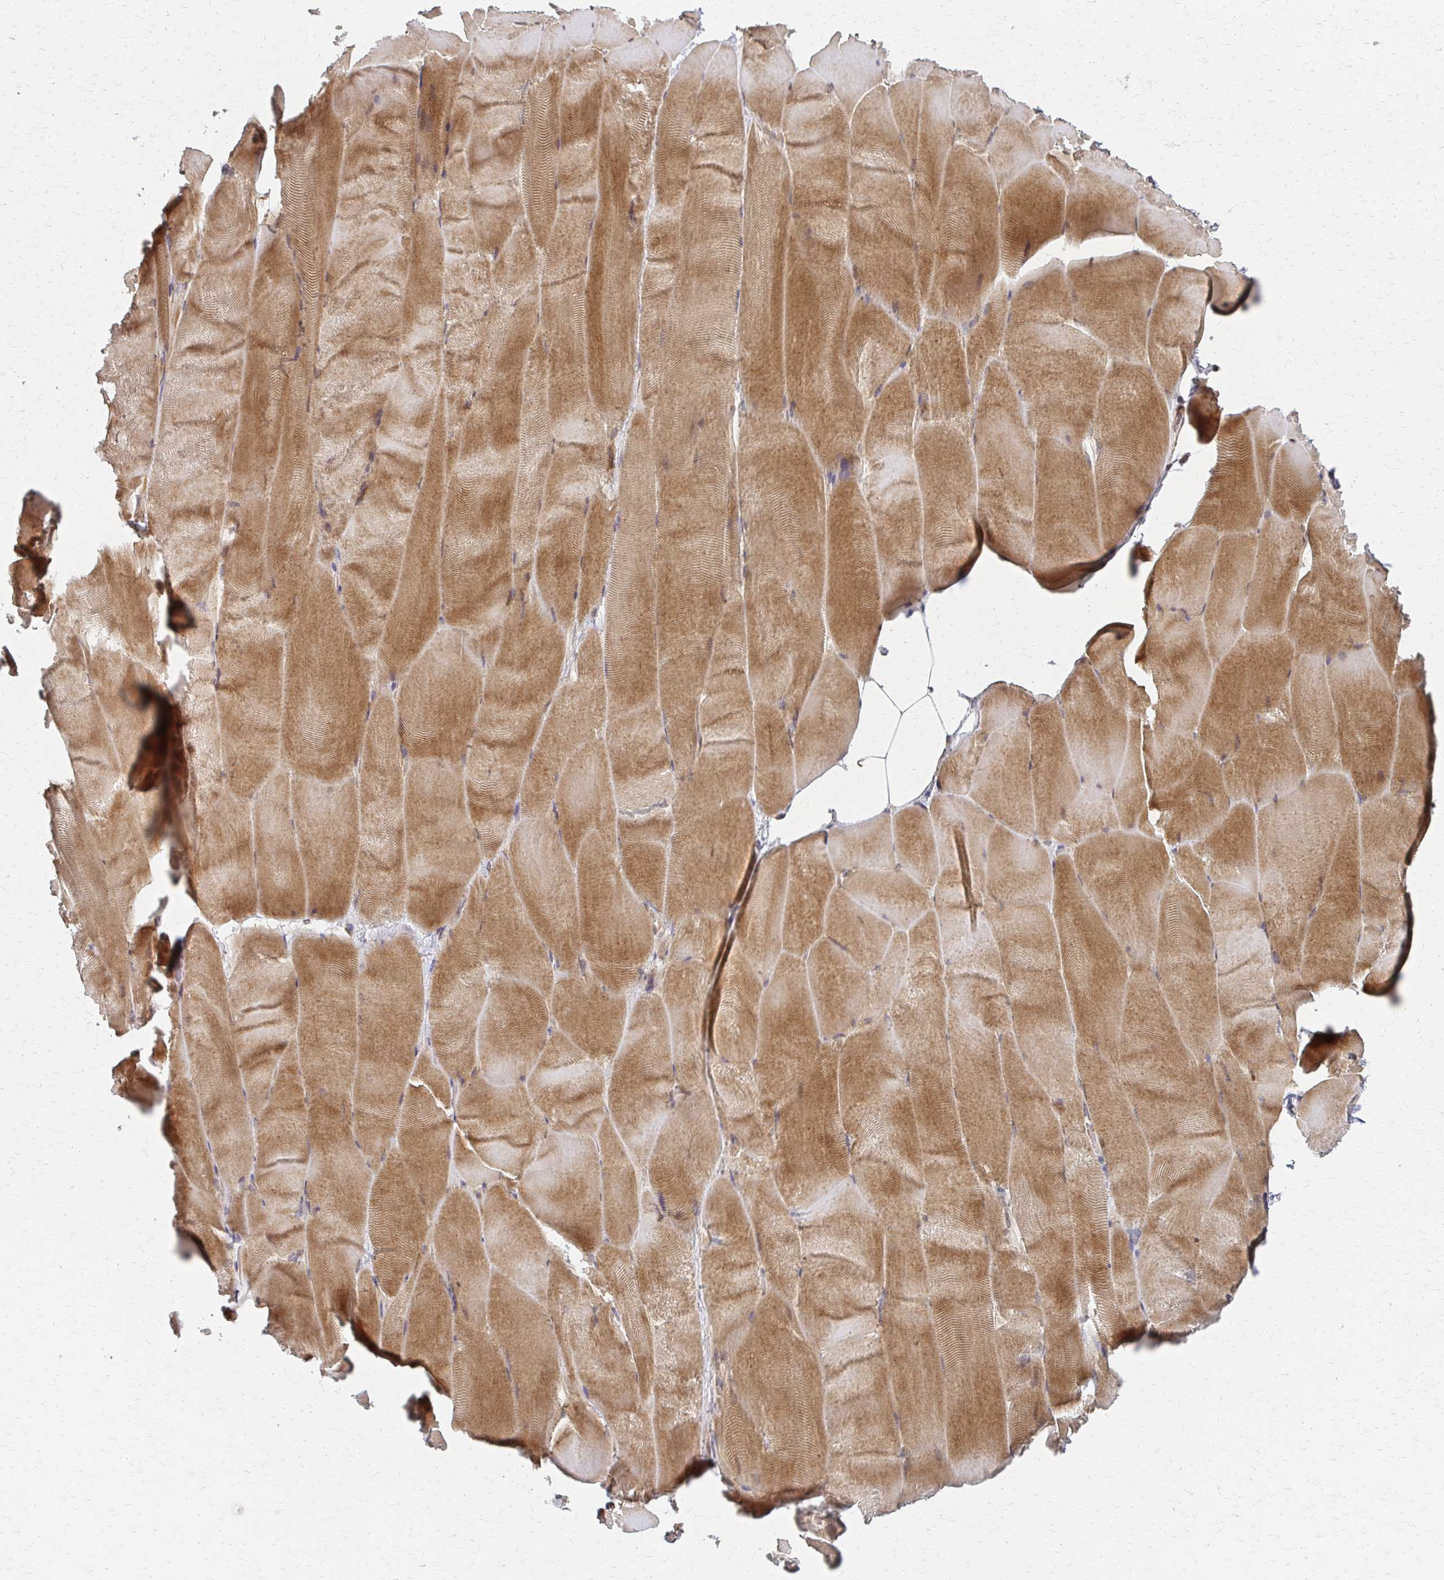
{"staining": {"intensity": "moderate", "quantity": ">75%", "location": "cytoplasmic/membranous"}, "tissue": "skeletal muscle", "cell_type": "Myocytes", "image_type": "normal", "snomed": [{"axis": "morphology", "description": "Normal tissue, NOS"}, {"axis": "topography", "description": "Skeletal muscle"}], "caption": "Benign skeletal muscle was stained to show a protein in brown. There is medium levels of moderate cytoplasmic/membranous staining in approximately >75% of myocytes. Using DAB (3,3'-diaminobenzidine) (brown) and hematoxylin (blue) stains, captured at high magnification using brightfield microscopy.", "gene": "EOLA1", "patient": {"sex": "female", "age": 64}}